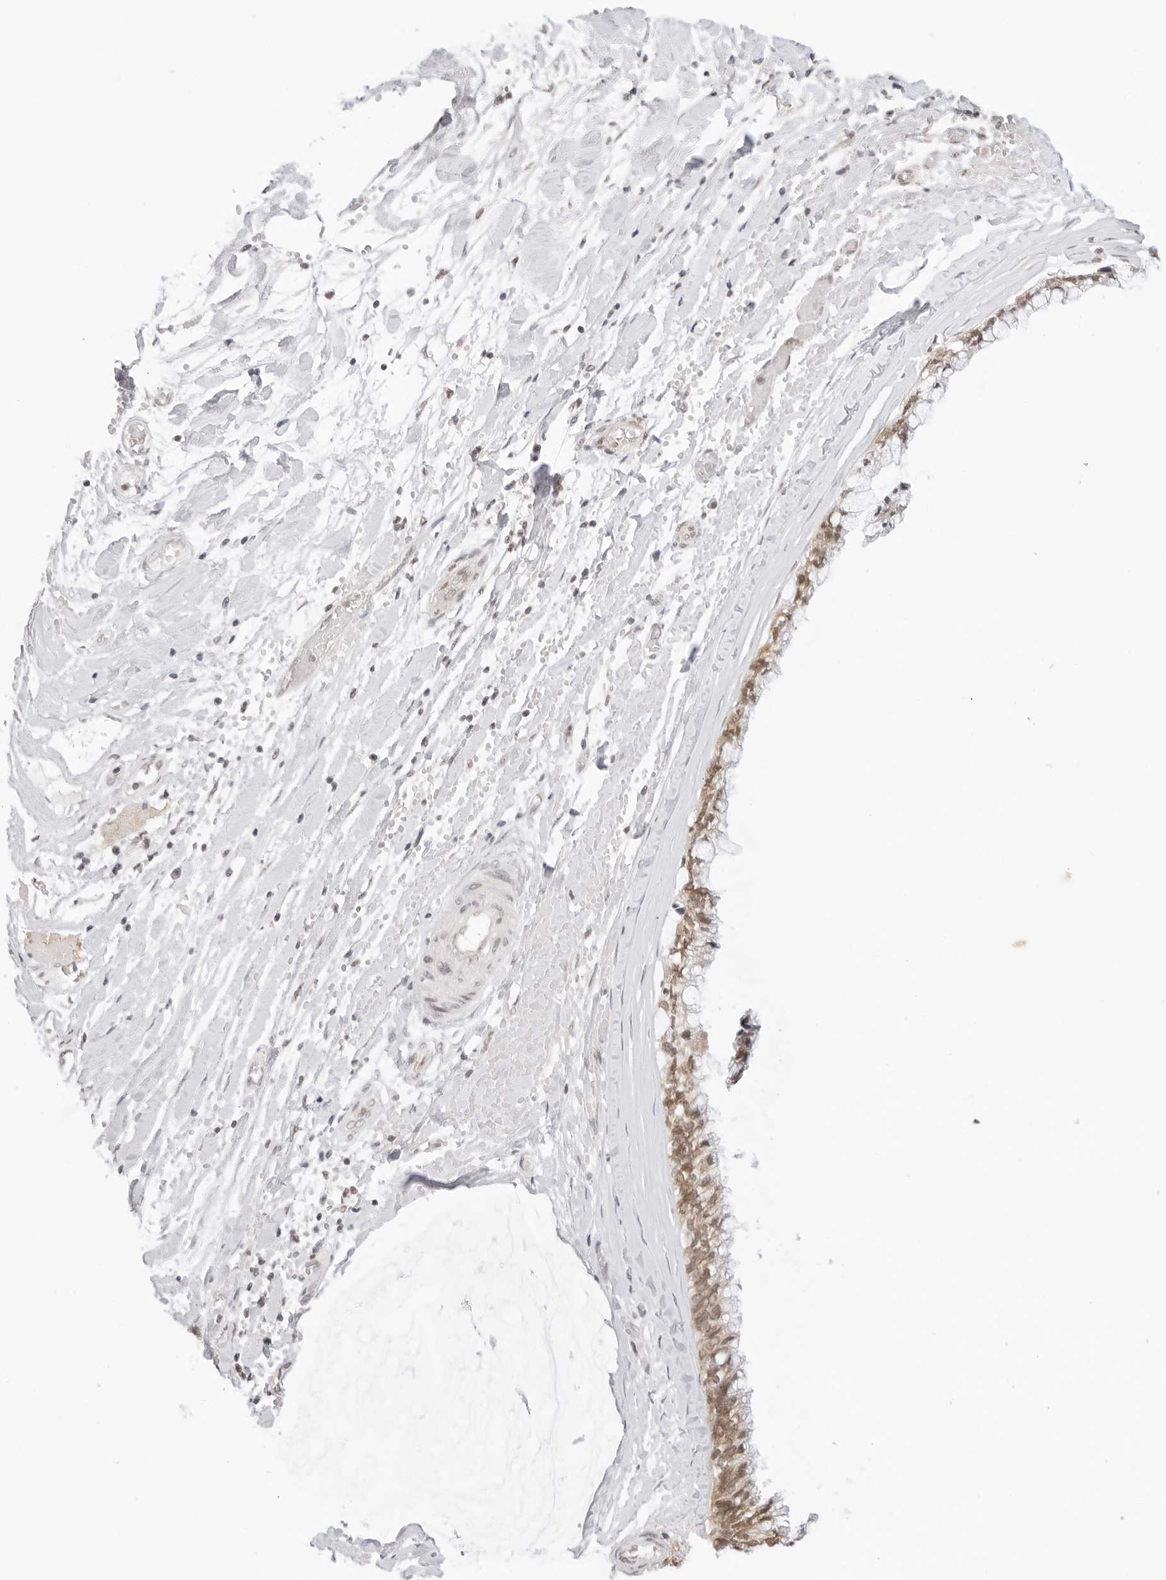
{"staining": {"intensity": "moderate", "quantity": ">75%", "location": "cytoplasmic/membranous,nuclear"}, "tissue": "ovarian cancer", "cell_type": "Tumor cells", "image_type": "cancer", "snomed": [{"axis": "morphology", "description": "Cystadenocarcinoma, mucinous, NOS"}, {"axis": "topography", "description": "Ovary"}], "caption": "An image of ovarian cancer stained for a protein shows moderate cytoplasmic/membranous and nuclear brown staining in tumor cells.", "gene": "TCIM", "patient": {"sex": "female", "age": 39}}